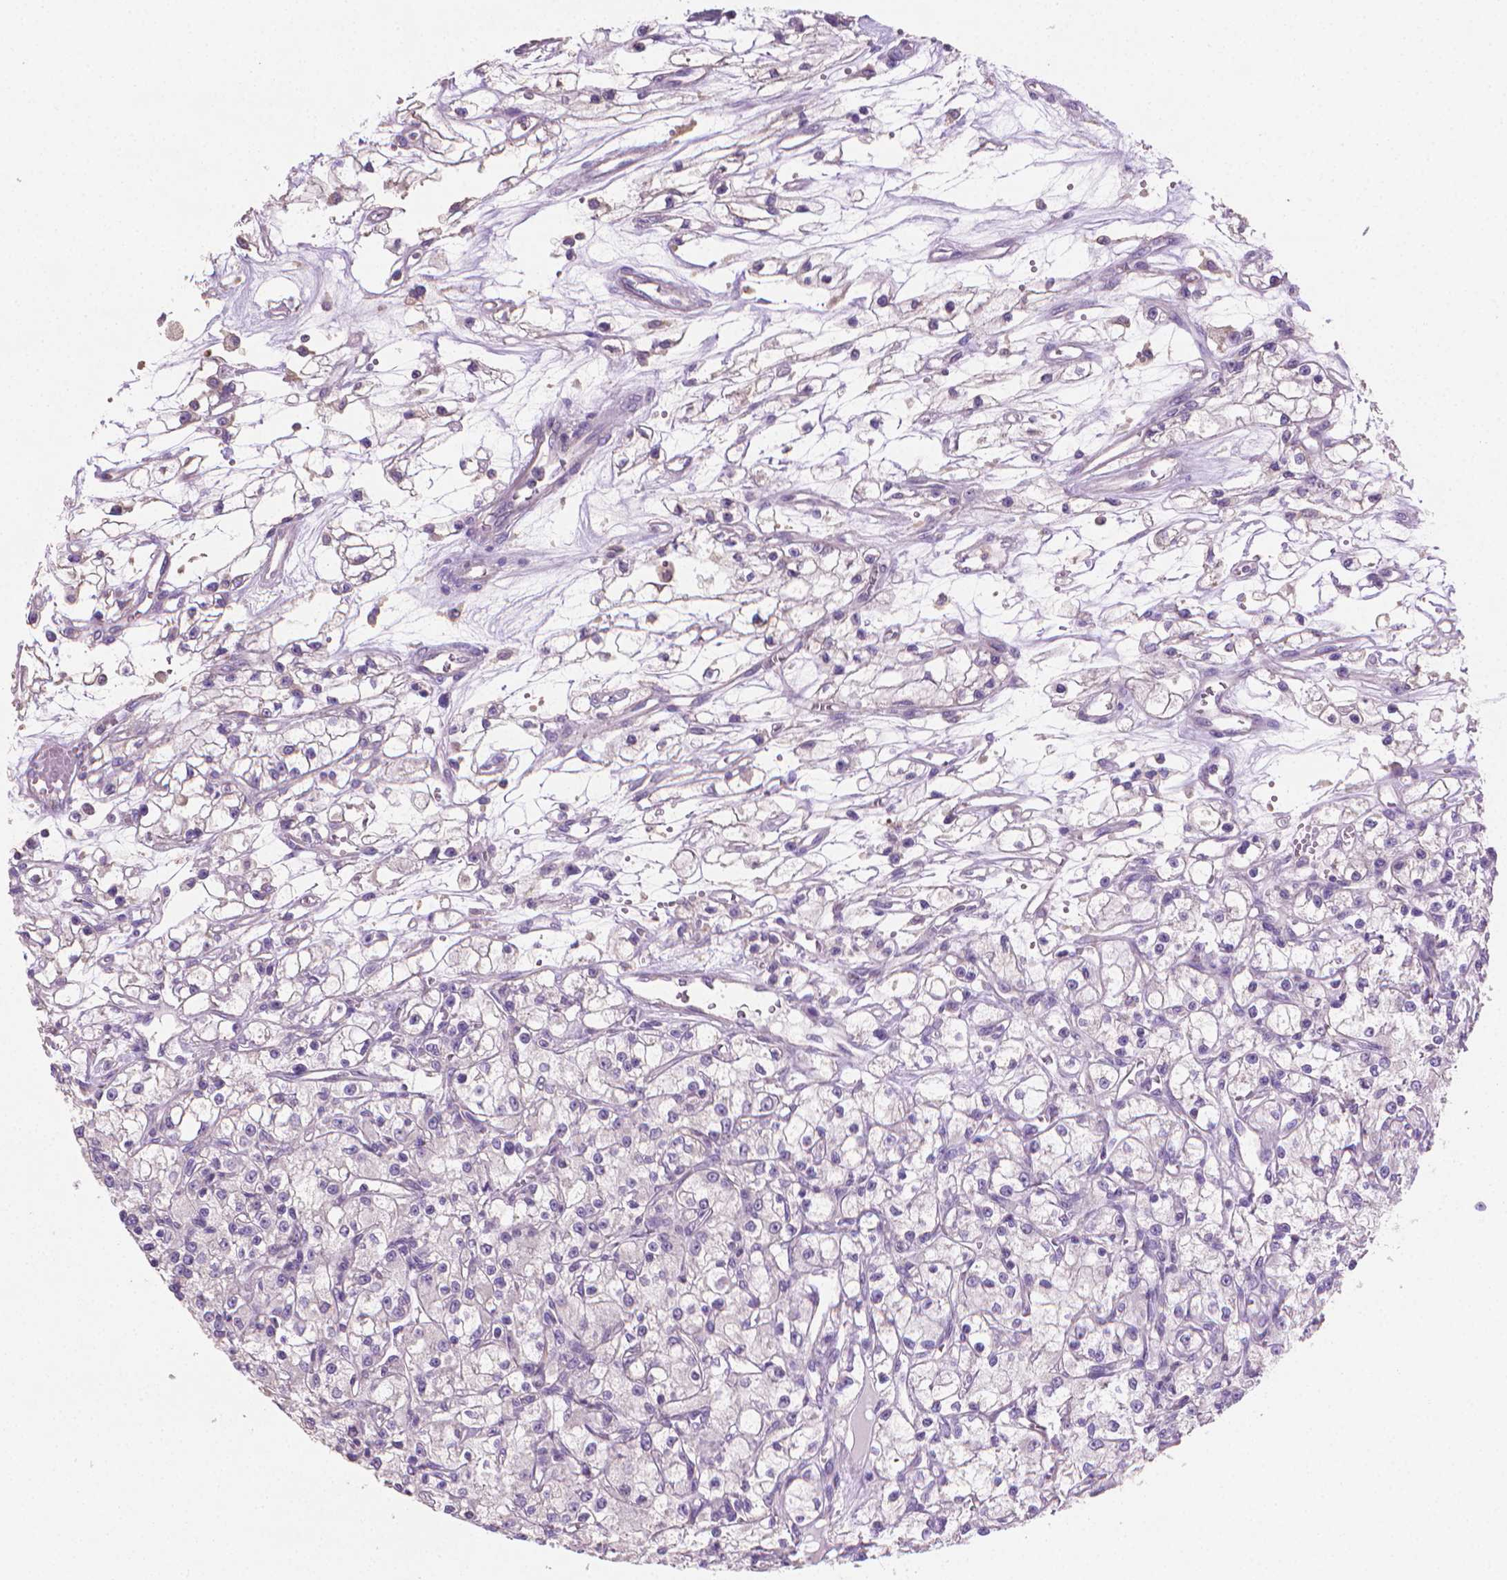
{"staining": {"intensity": "negative", "quantity": "none", "location": "none"}, "tissue": "renal cancer", "cell_type": "Tumor cells", "image_type": "cancer", "snomed": [{"axis": "morphology", "description": "Adenocarcinoma, NOS"}, {"axis": "topography", "description": "Kidney"}], "caption": "This is an immunohistochemistry (IHC) micrograph of human adenocarcinoma (renal). There is no staining in tumor cells.", "gene": "CATIP", "patient": {"sex": "female", "age": 59}}